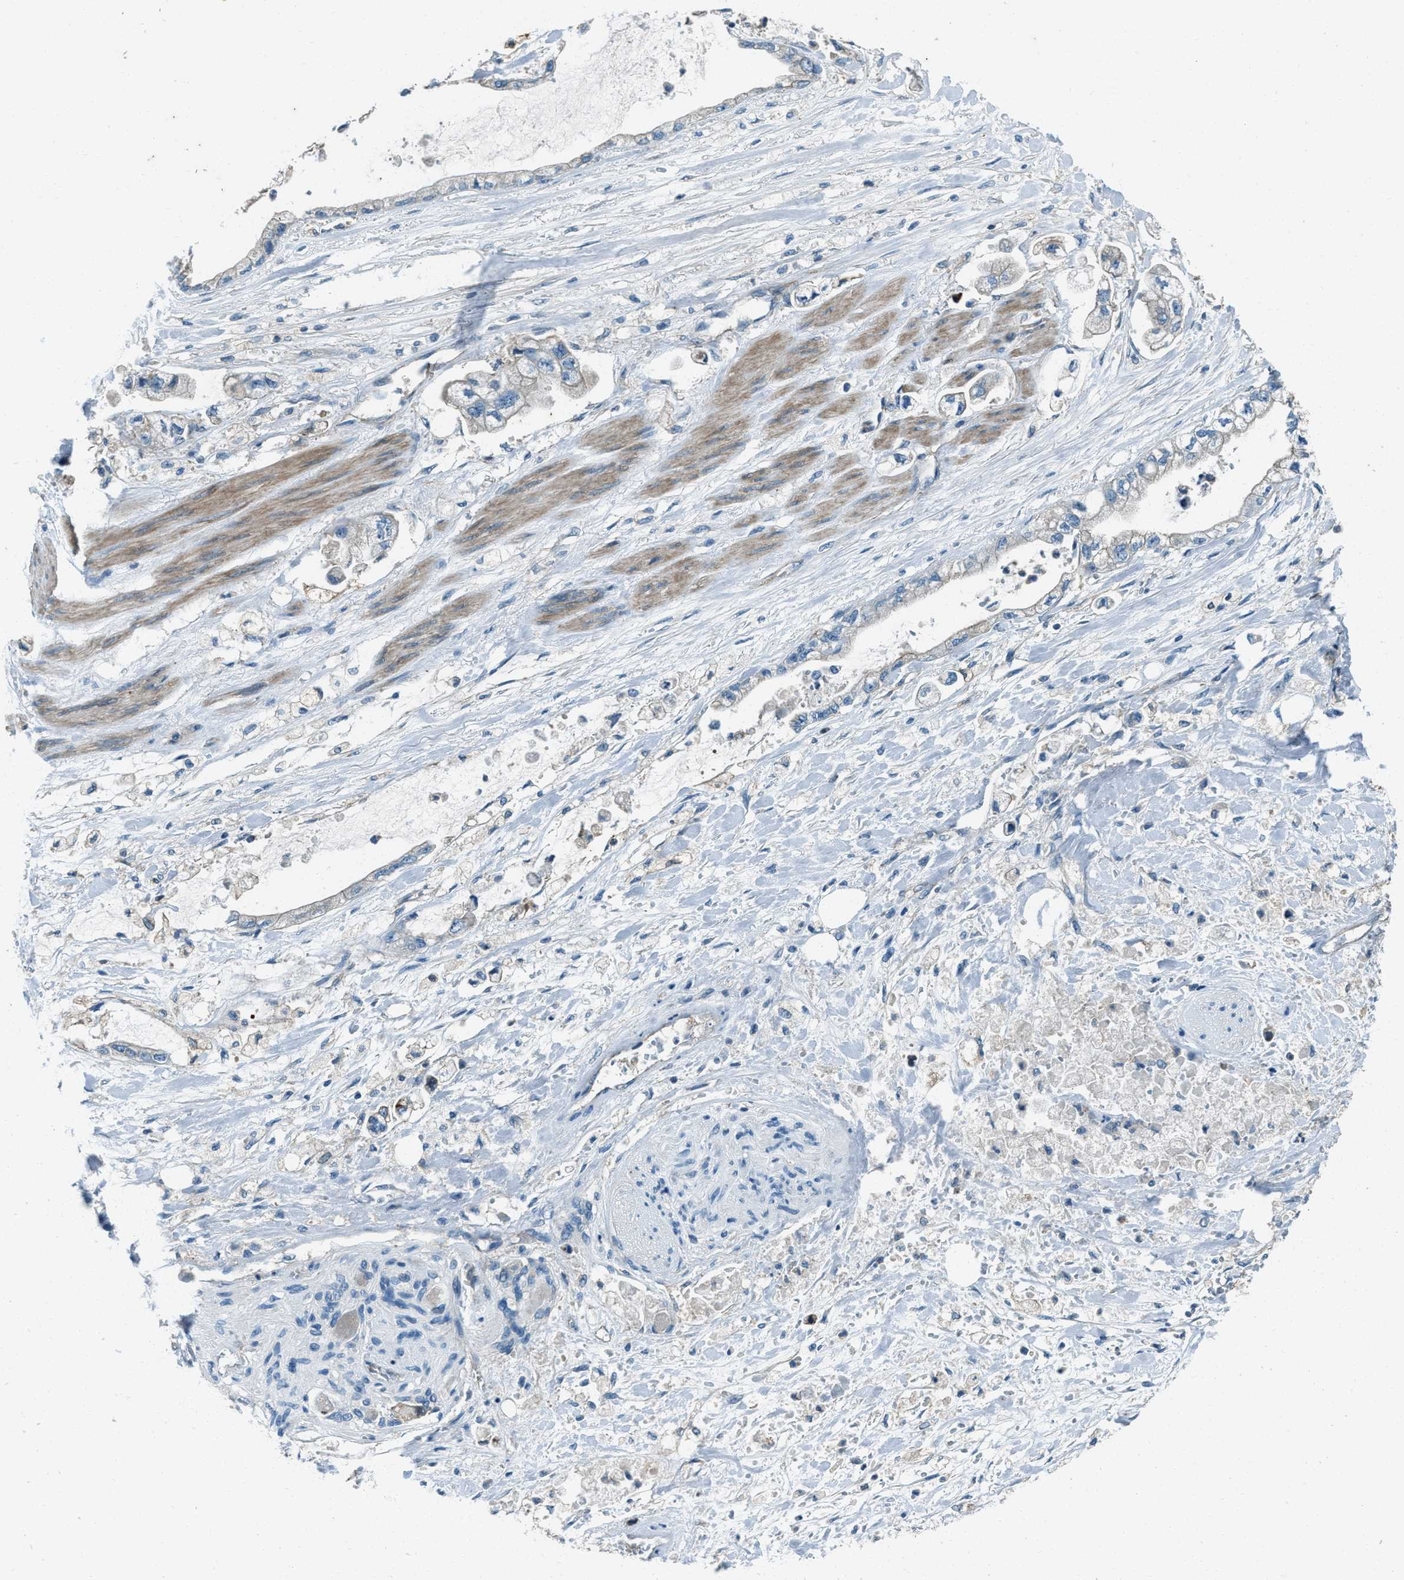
{"staining": {"intensity": "negative", "quantity": "none", "location": "none"}, "tissue": "stomach cancer", "cell_type": "Tumor cells", "image_type": "cancer", "snomed": [{"axis": "morphology", "description": "Normal tissue, NOS"}, {"axis": "morphology", "description": "Adenocarcinoma, NOS"}, {"axis": "topography", "description": "Stomach"}], "caption": "Immunohistochemistry micrograph of human stomach cancer stained for a protein (brown), which displays no positivity in tumor cells.", "gene": "SVIL", "patient": {"sex": "male", "age": 62}}